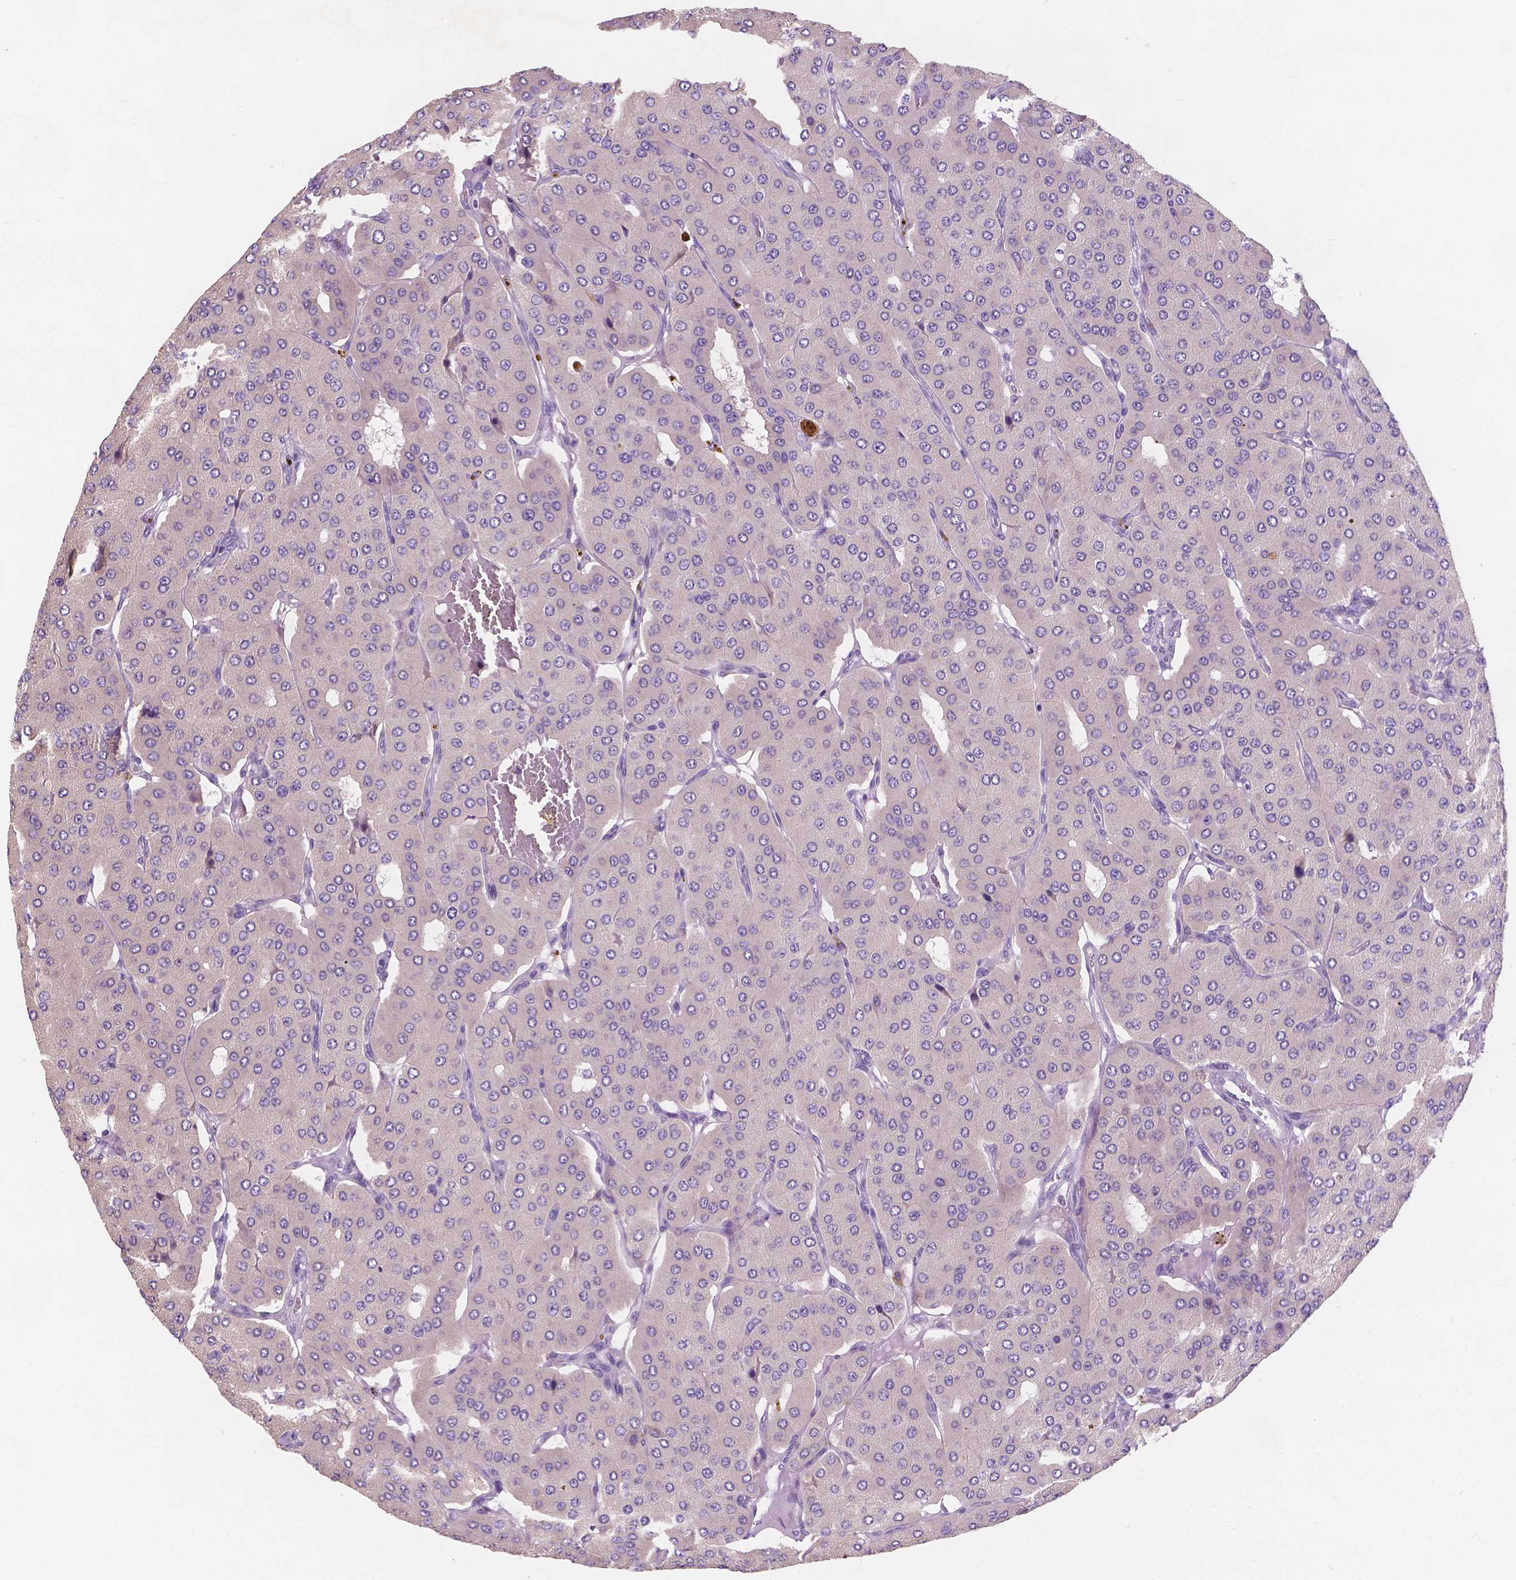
{"staining": {"intensity": "negative", "quantity": "none", "location": "none"}, "tissue": "parathyroid gland", "cell_type": "Glandular cells", "image_type": "normal", "snomed": [{"axis": "morphology", "description": "Normal tissue, NOS"}, {"axis": "morphology", "description": "Adenoma, NOS"}, {"axis": "topography", "description": "Parathyroid gland"}], "caption": "IHC image of benign parathyroid gland: human parathyroid gland stained with DAB exhibits no significant protein expression in glandular cells.", "gene": "IREB2", "patient": {"sex": "female", "age": 86}}